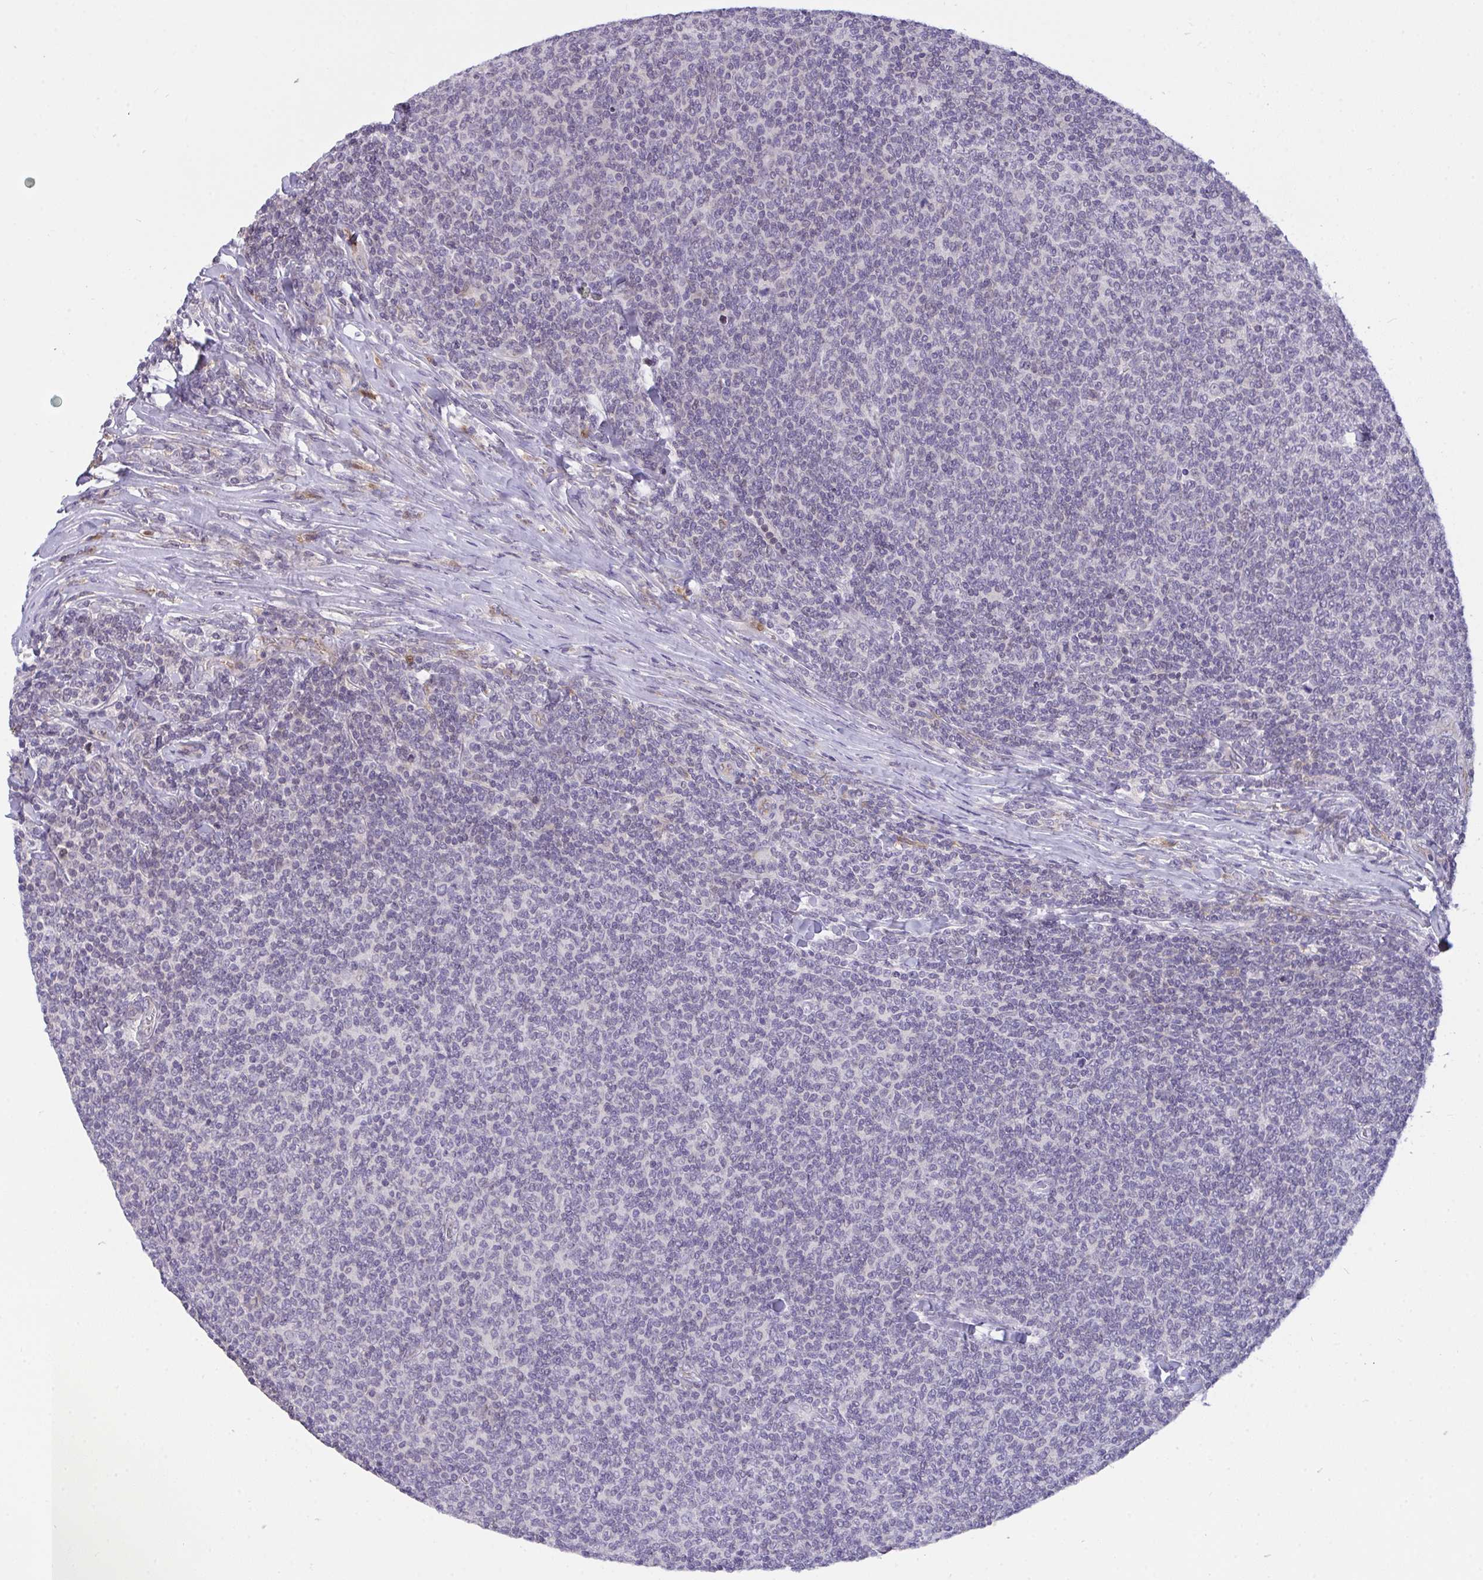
{"staining": {"intensity": "negative", "quantity": "none", "location": "none"}, "tissue": "lymphoma", "cell_type": "Tumor cells", "image_type": "cancer", "snomed": [{"axis": "morphology", "description": "Malignant lymphoma, non-Hodgkin's type, Low grade"}, {"axis": "topography", "description": "Lymph node"}], "caption": "This image is of malignant lymphoma, non-Hodgkin's type (low-grade) stained with immunohistochemistry to label a protein in brown with the nuclei are counter-stained blue. There is no staining in tumor cells.", "gene": "SEMA6B", "patient": {"sex": "male", "age": 52}}